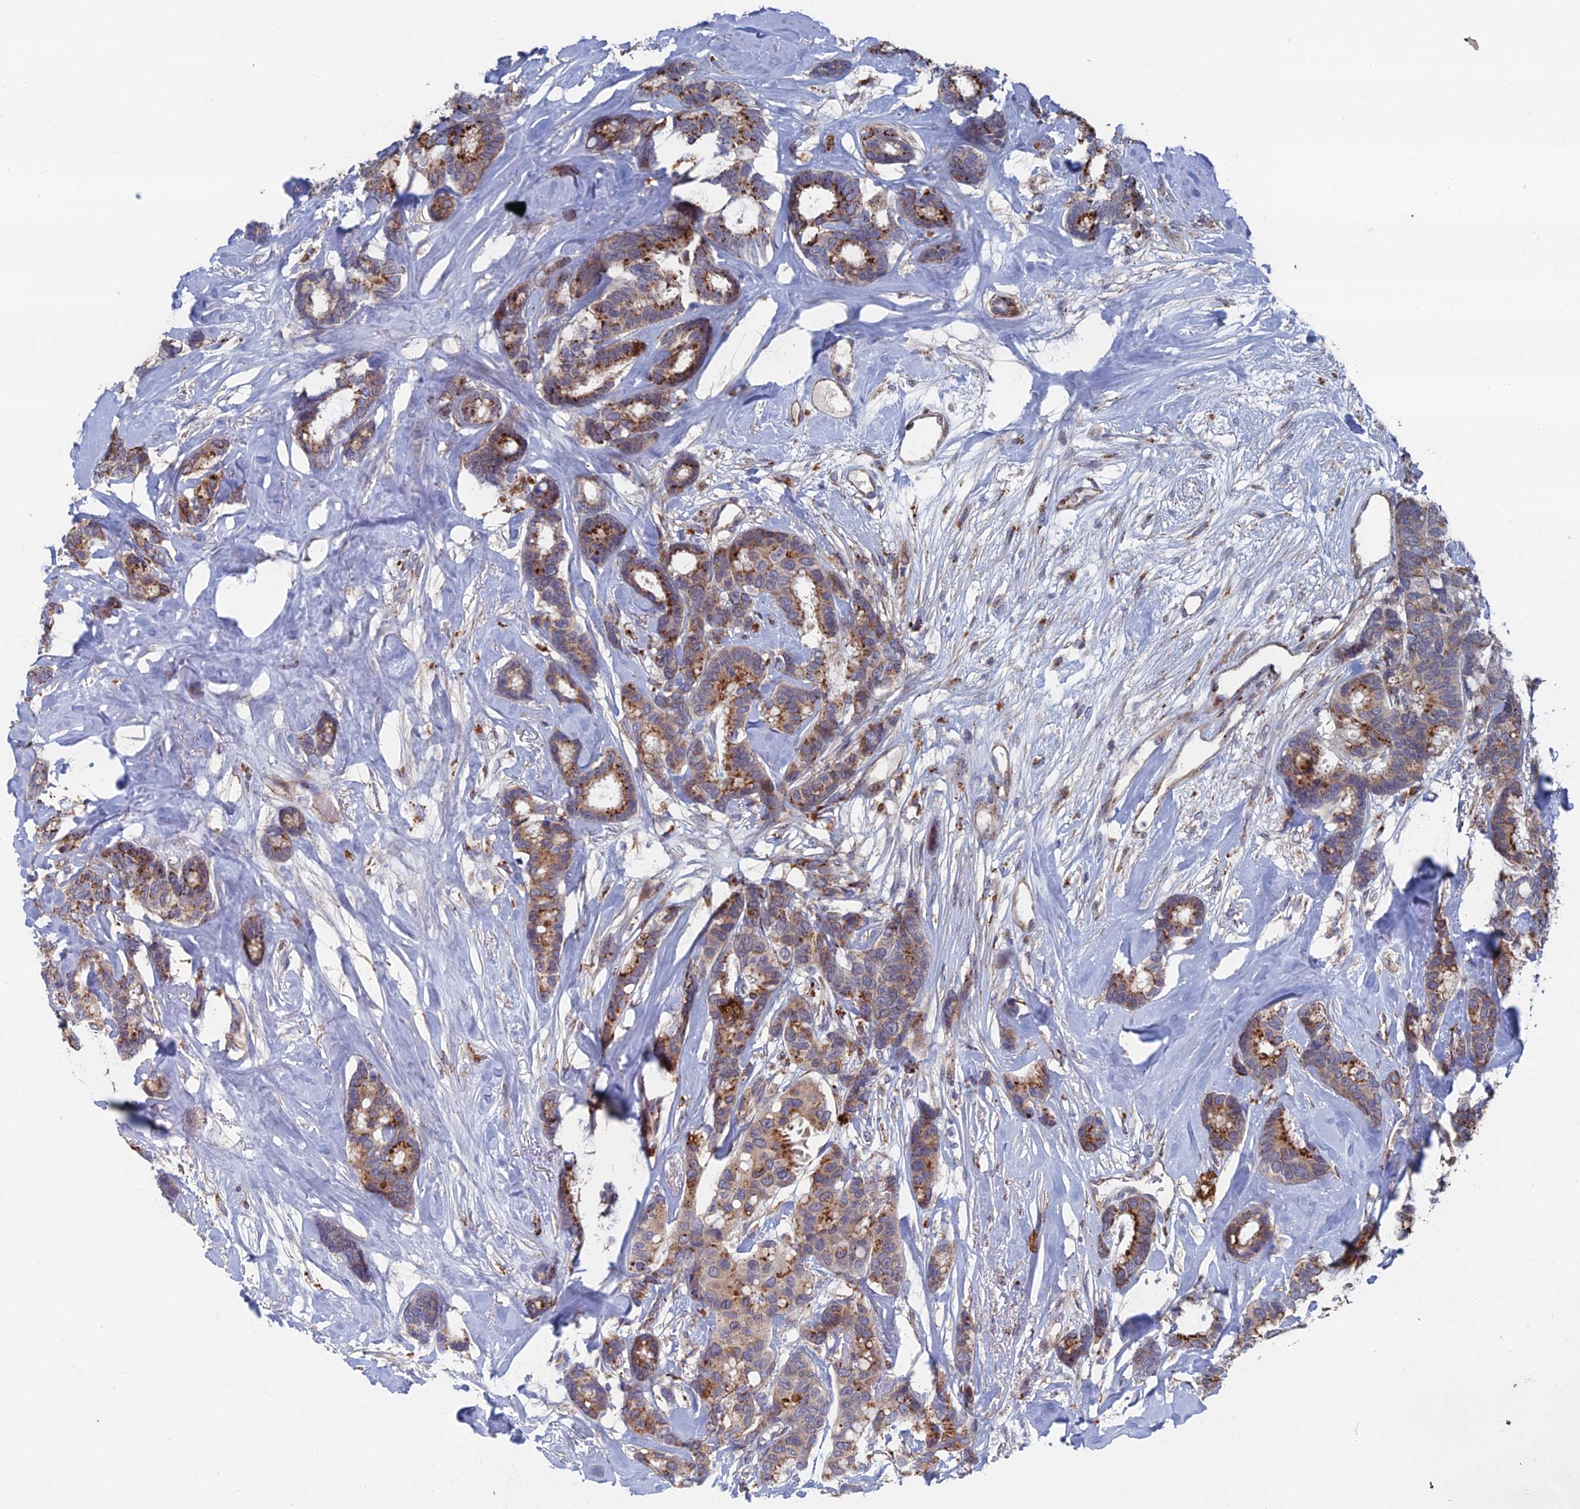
{"staining": {"intensity": "moderate", "quantity": "25%-75%", "location": "cytoplasmic/membranous"}, "tissue": "breast cancer", "cell_type": "Tumor cells", "image_type": "cancer", "snomed": [{"axis": "morphology", "description": "Duct carcinoma"}, {"axis": "topography", "description": "Breast"}], "caption": "IHC staining of infiltrating ductal carcinoma (breast), which displays medium levels of moderate cytoplasmic/membranous staining in approximately 25%-75% of tumor cells indicating moderate cytoplasmic/membranous protein positivity. The staining was performed using DAB (3,3'-diaminobenzidine) (brown) for protein detection and nuclei were counterstained in hematoxylin (blue).", "gene": "GTF2IRD1", "patient": {"sex": "female", "age": 87}}